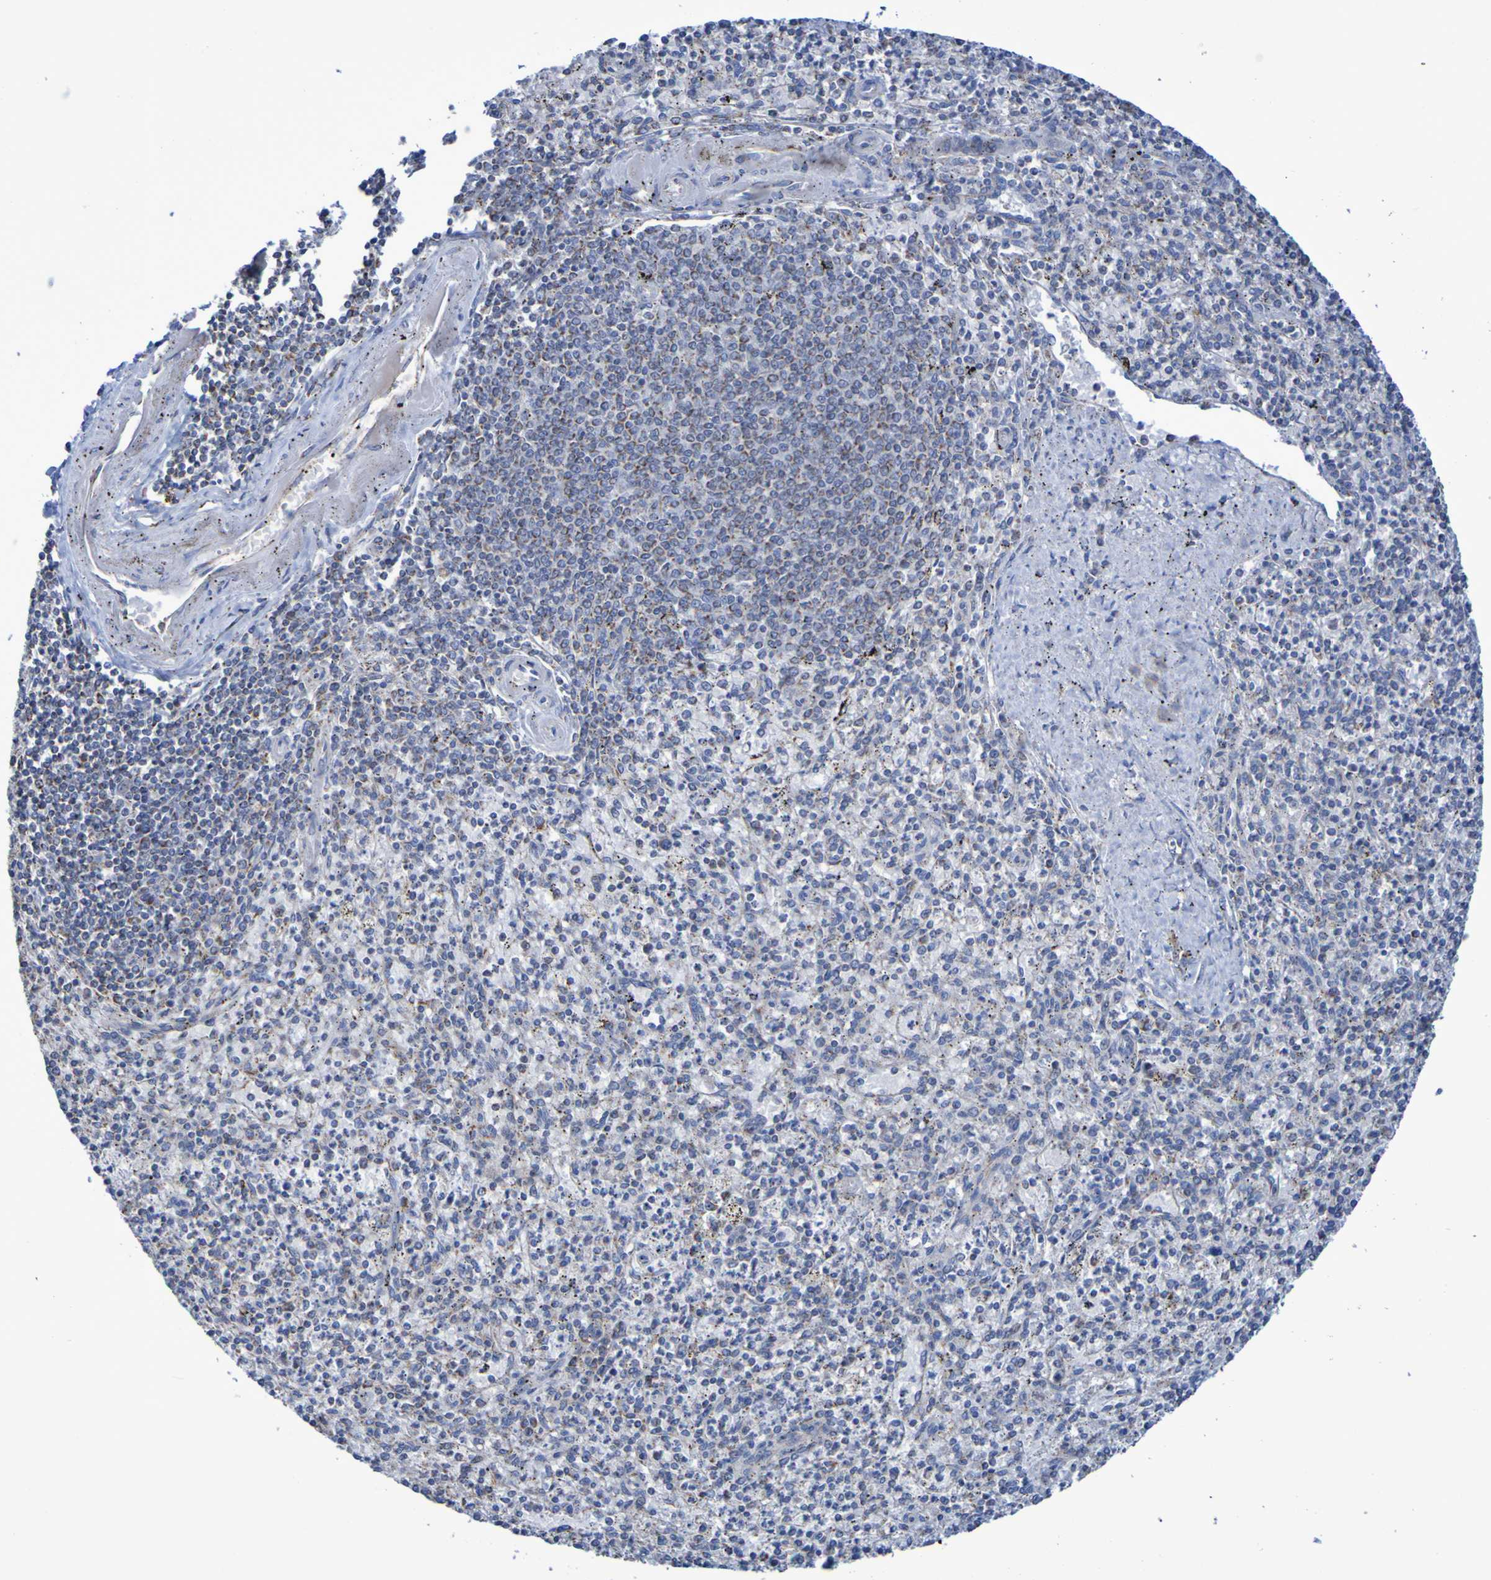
{"staining": {"intensity": "weak", "quantity": "<25%", "location": "cytoplasmic/membranous"}, "tissue": "spleen", "cell_type": "Cells in red pulp", "image_type": "normal", "snomed": [{"axis": "morphology", "description": "Normal tissue, NOS"}, {"axis": "topography", "description": "Spleen"}], "caption": "Immunohistochemistry of unremarkable spleen displays no expression in cells in red pulp.", "gene": "CNTN2", "patient": {"sex": "male", "age": 72}}